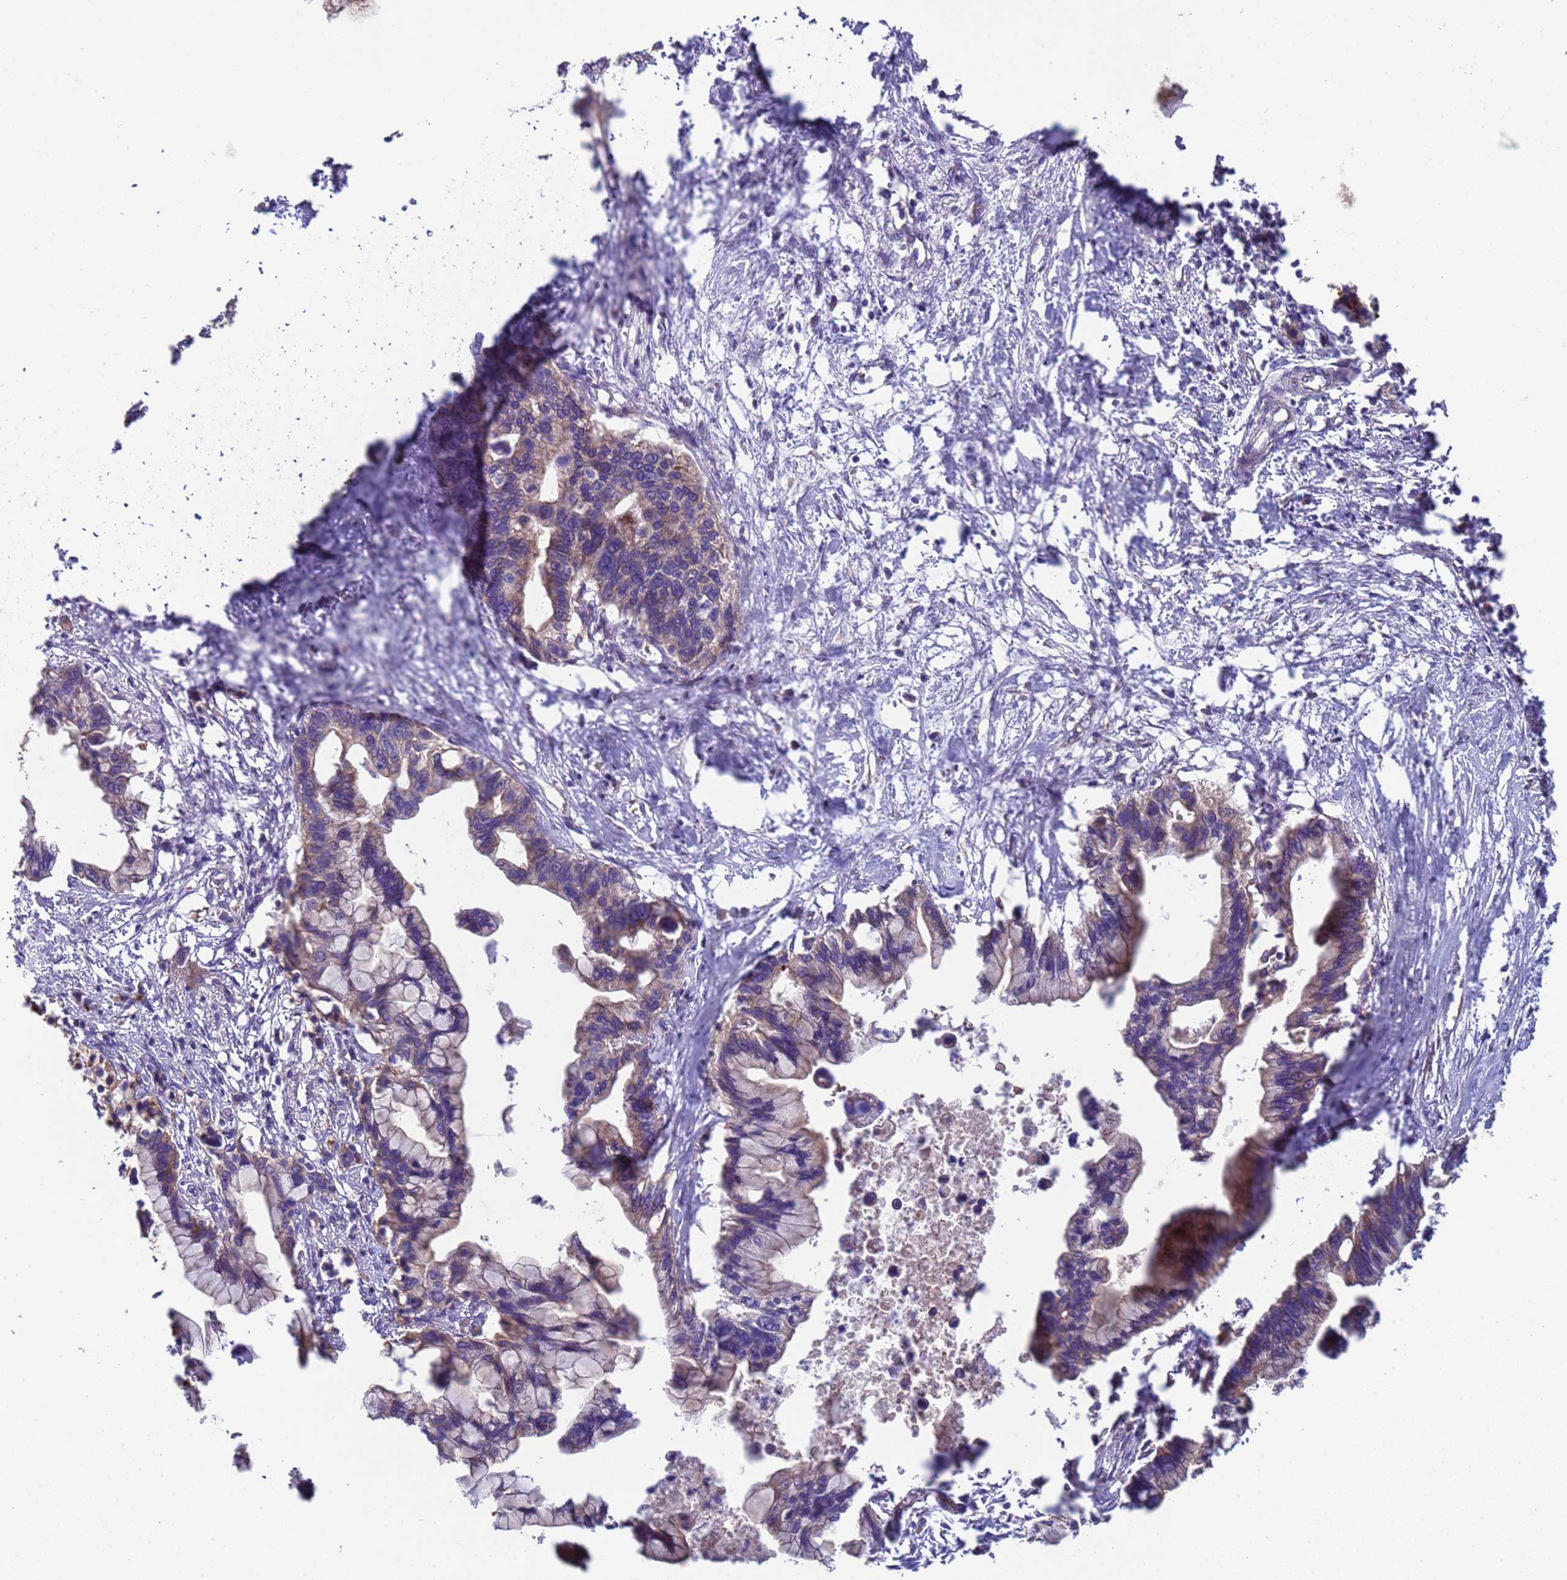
{"staining": {"intensity": "moderate", "quantity": "25%-75%", "location": "cytoplasmic/membranous"}, "tissue": "pancreatic cancer", "cell_type": "Tumor cells", "image_type": "cancer", "snomed": [{"axis": "morphology", "description": "Adenocarcinoma, NOS"}, {"axis": "topography", "description": "Pancreas"}], "caption": "IHC histopathology image of pancreatic cancer stained for a protein (brown), which demonstrates medium levels of moderate cytoplasmic/membranous positivity in about 25%-75% of tumor cells.", "gene": "EEF1AKMT1", "patient": {"sex": "female", "age": 83}}